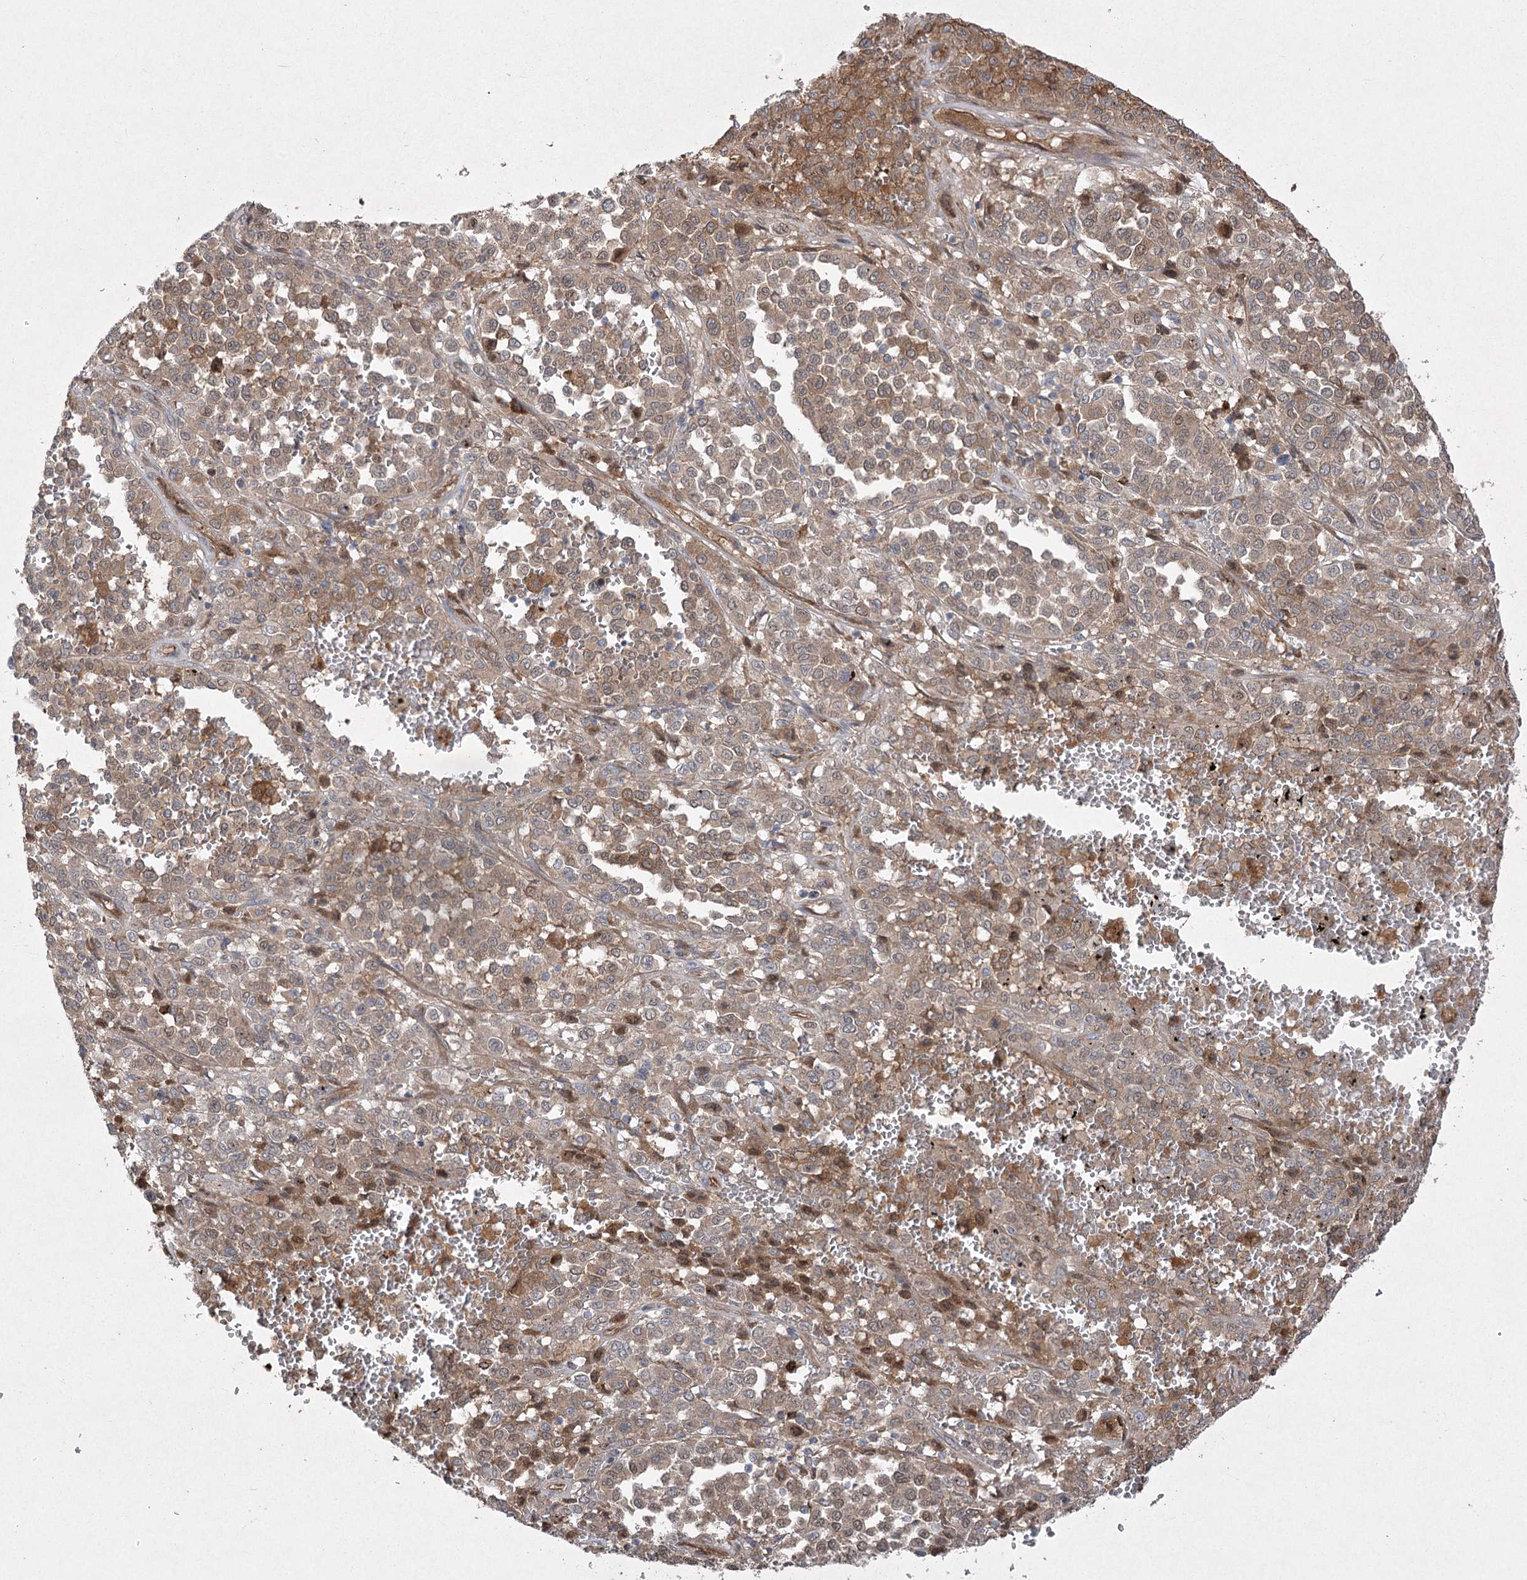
{"staining": {"intensity": "moderate", "quantity": ">75%", "location": "cytoplasmic/membranous"}, "tissue": "melanoma", "cell_type": "Tumor cells", "image_type": "cancer", "snomed": [{"axis": "morphology", "description": "Malignant melanoma, Metastatic site"}, {"axis": "topography", "description": "Pancreas"}], "caption": "A brown stain labels moderate cytoplasmic/membranous staining of a protein in human malignant melanoma (metastatic site) tumor cells.", "gene": "PLEKHA5", "patient": {"sex": "female", "age": 30}}